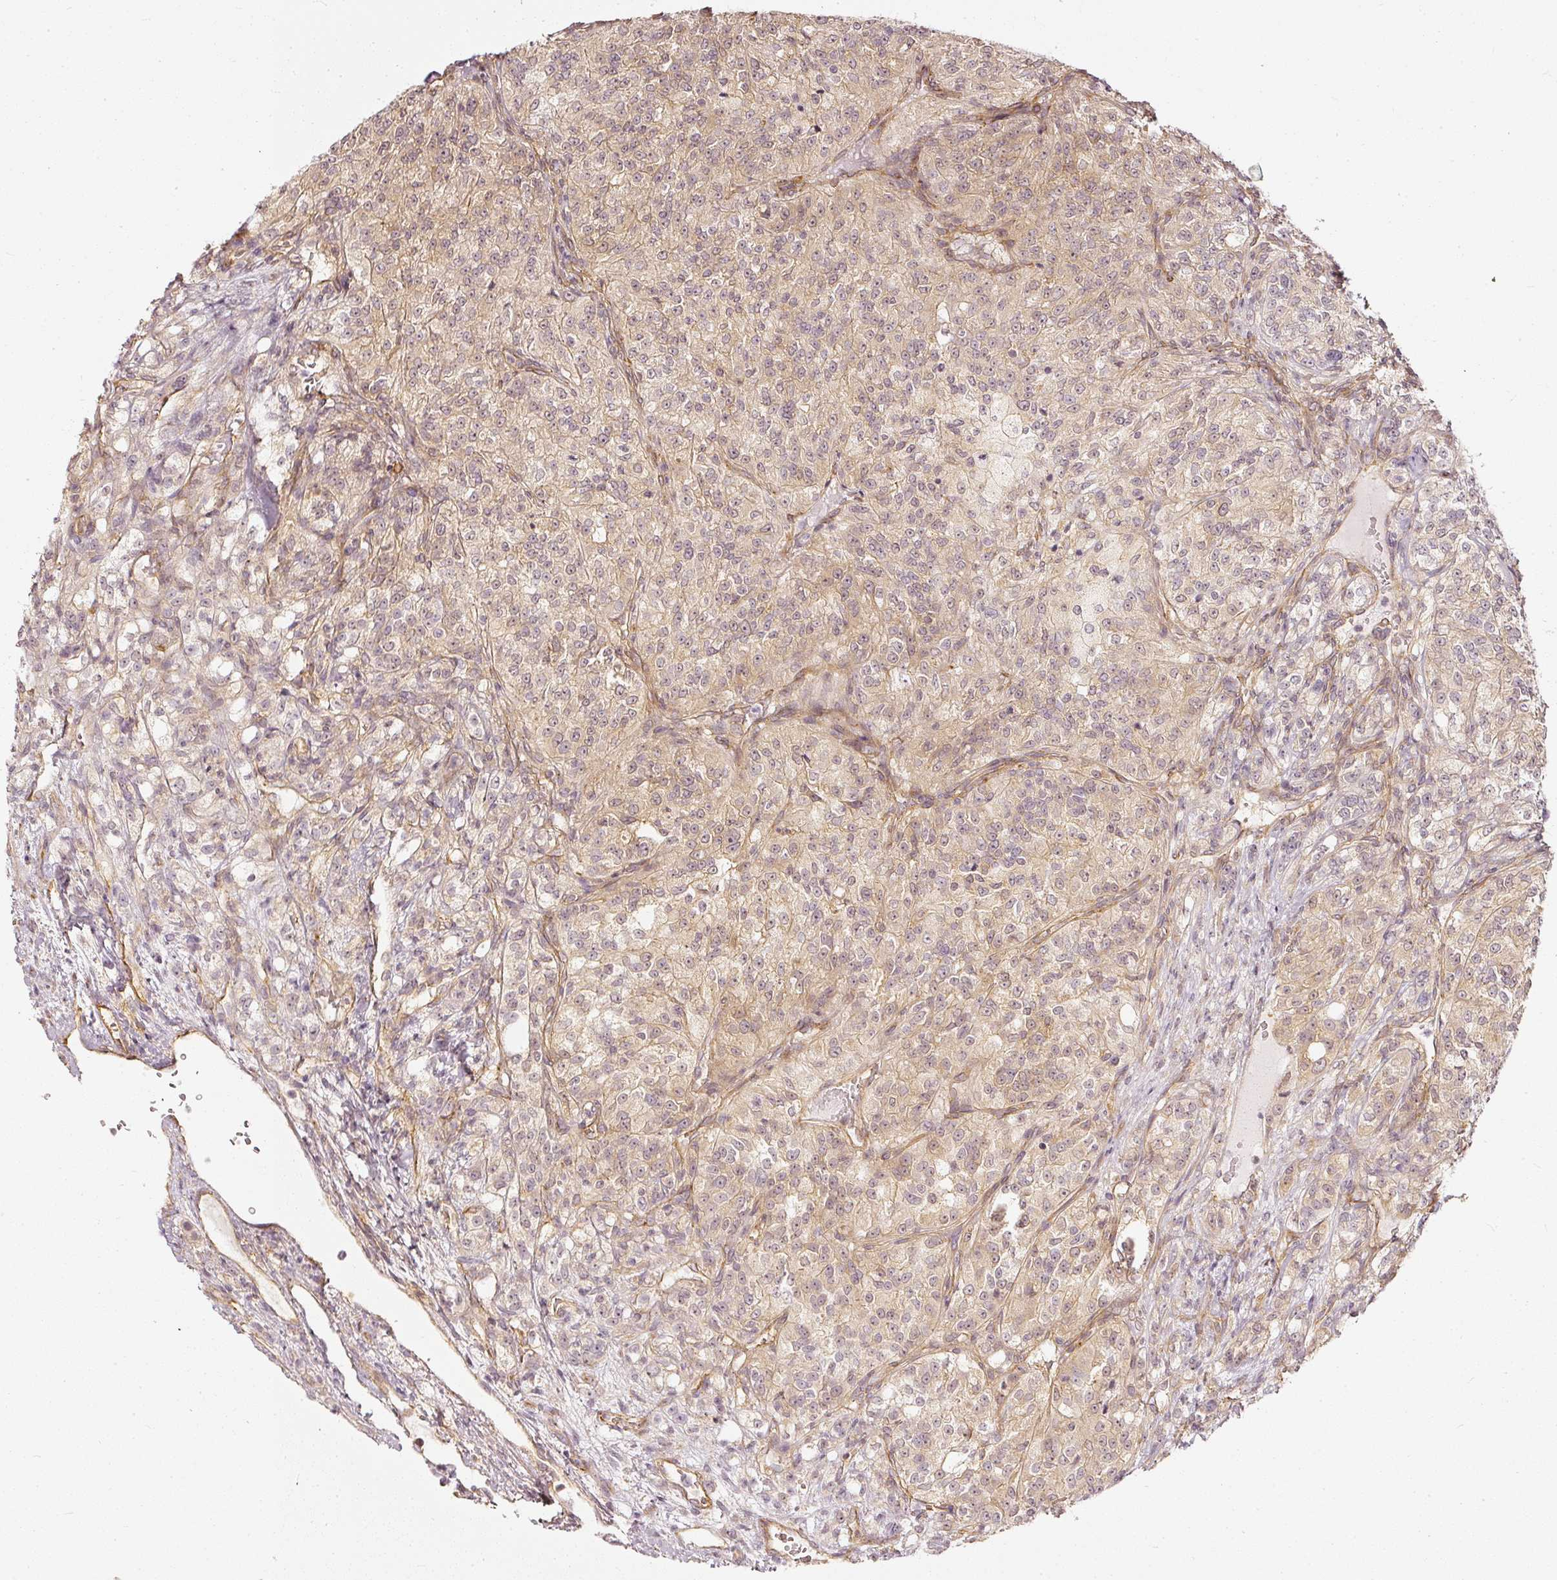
{"staining": {"intensity": "weak", "quantity": "25%-75%", "location": "cytoplasmic/membranous"}, "tissue": "renal cancer", "cell_type": "Tumor cells", "image_type": "cancer", "snomed": [{"axis": "morphology", "description": "Adenocarcinoma, NOS"}, {"axis": "topography", "description": "Kidney"}], "caption": "Renal cancer (adenocarcinoma) was stained to show a protein in brown. There is low levels of weak cytoplasmic/membranous staining in approximately 25%-75% of tumor cells.", "gene": "DRD2", "patient": {"sex": "female", "age": 63}}